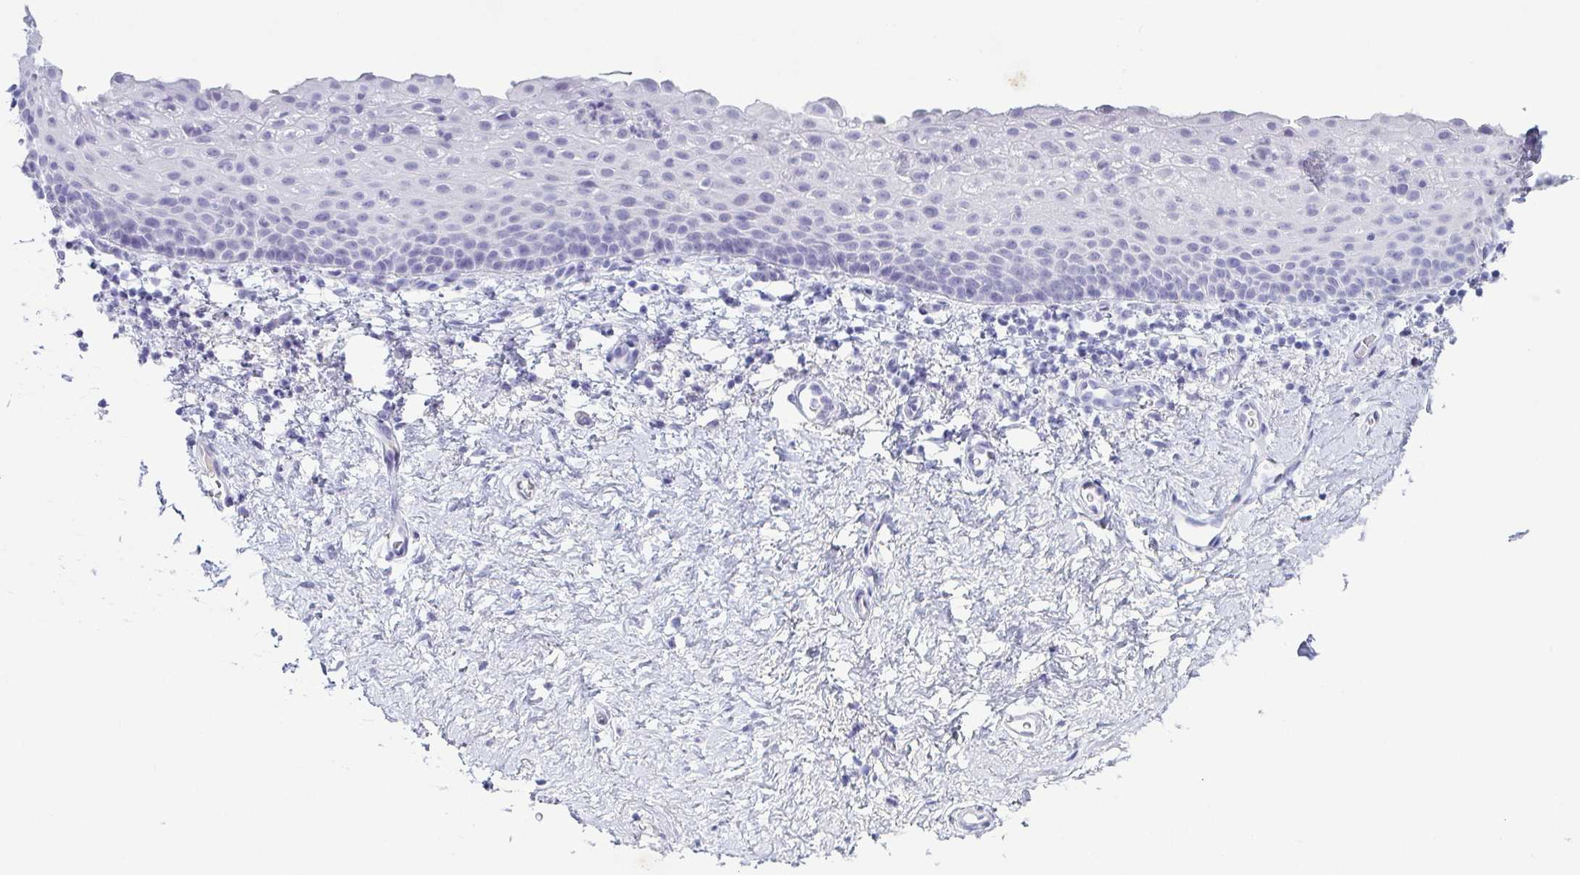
{"staining": {"intensity": "negative", "quantity": "none", "location": "none"}, "tissue": "vagina", "cell_type": "Squamous epithelial cells", "image_type": "normal", "snomed": [{"axis": "morphology", "description": "Normal tissue, NOS"}, {"axis": "topography", "description": "Vagina"}], "caption": "Photomicrograph shows no significant protein staining in squamous epithelial cells of benign vagina.", "gene": "ZG16B", "patient": {"sex": "female", "age": 61}}